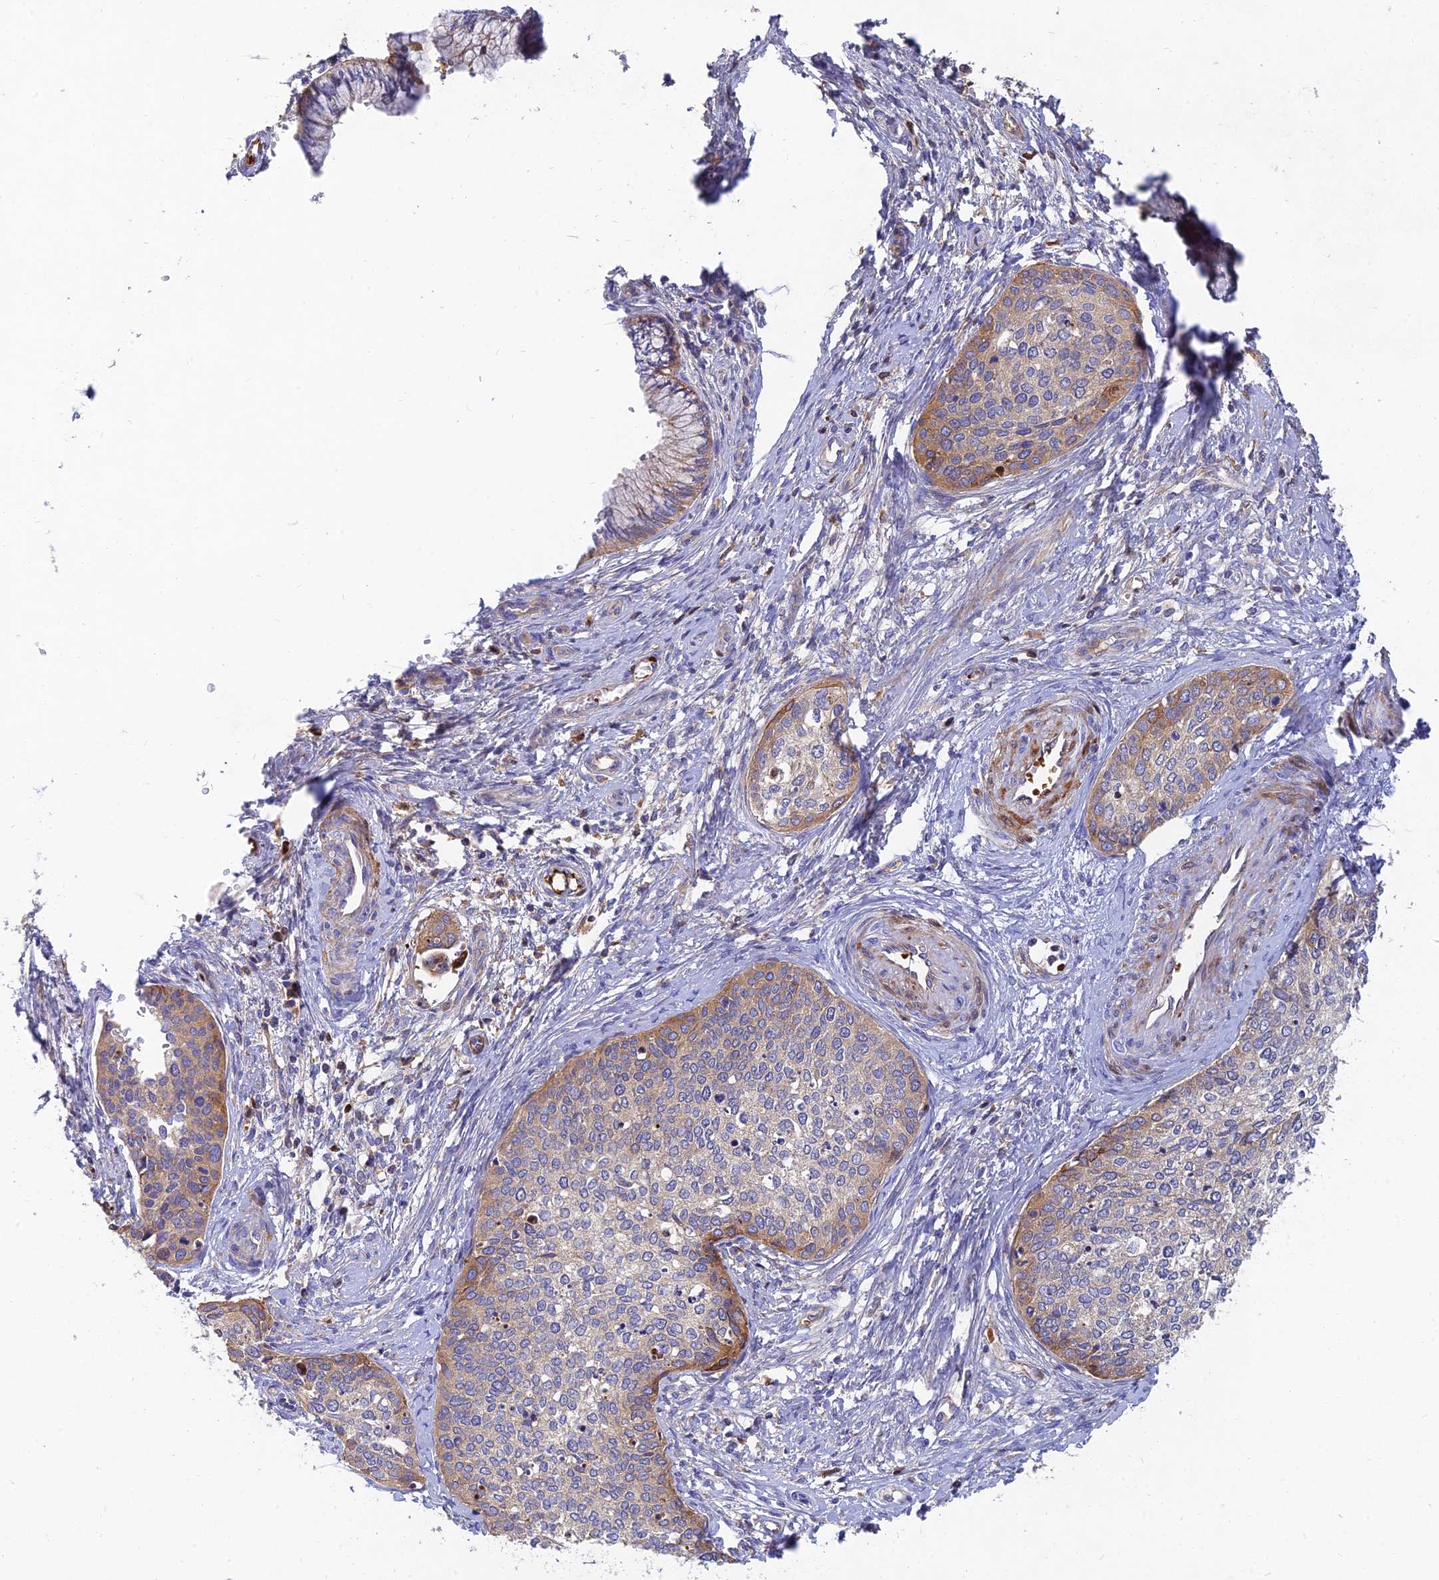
{"staining": {"intensity": "moderate", "quantity": "<25%", "location": "cytoplasmic/membranous"}, "tissue": "cervical cancer", "cell_type": "Tumor cells", "image_type": "cancer", "snomed": [{"axis": "morphology", "description": "Squamous cell carcinoma, NOS"}, {"axis": "topography", "description": "Cervix"}], "caption": "Immunohistochemical staining of cervical cancer demonstrates moderate cytoplasmic/membranous protein positivity in approximately <25% of tumor cells. (DAB = brown stain, brightfield microscopy at high magnification).", "gene": "MROH1", "patient": {"sex": "female", "age": 37}}